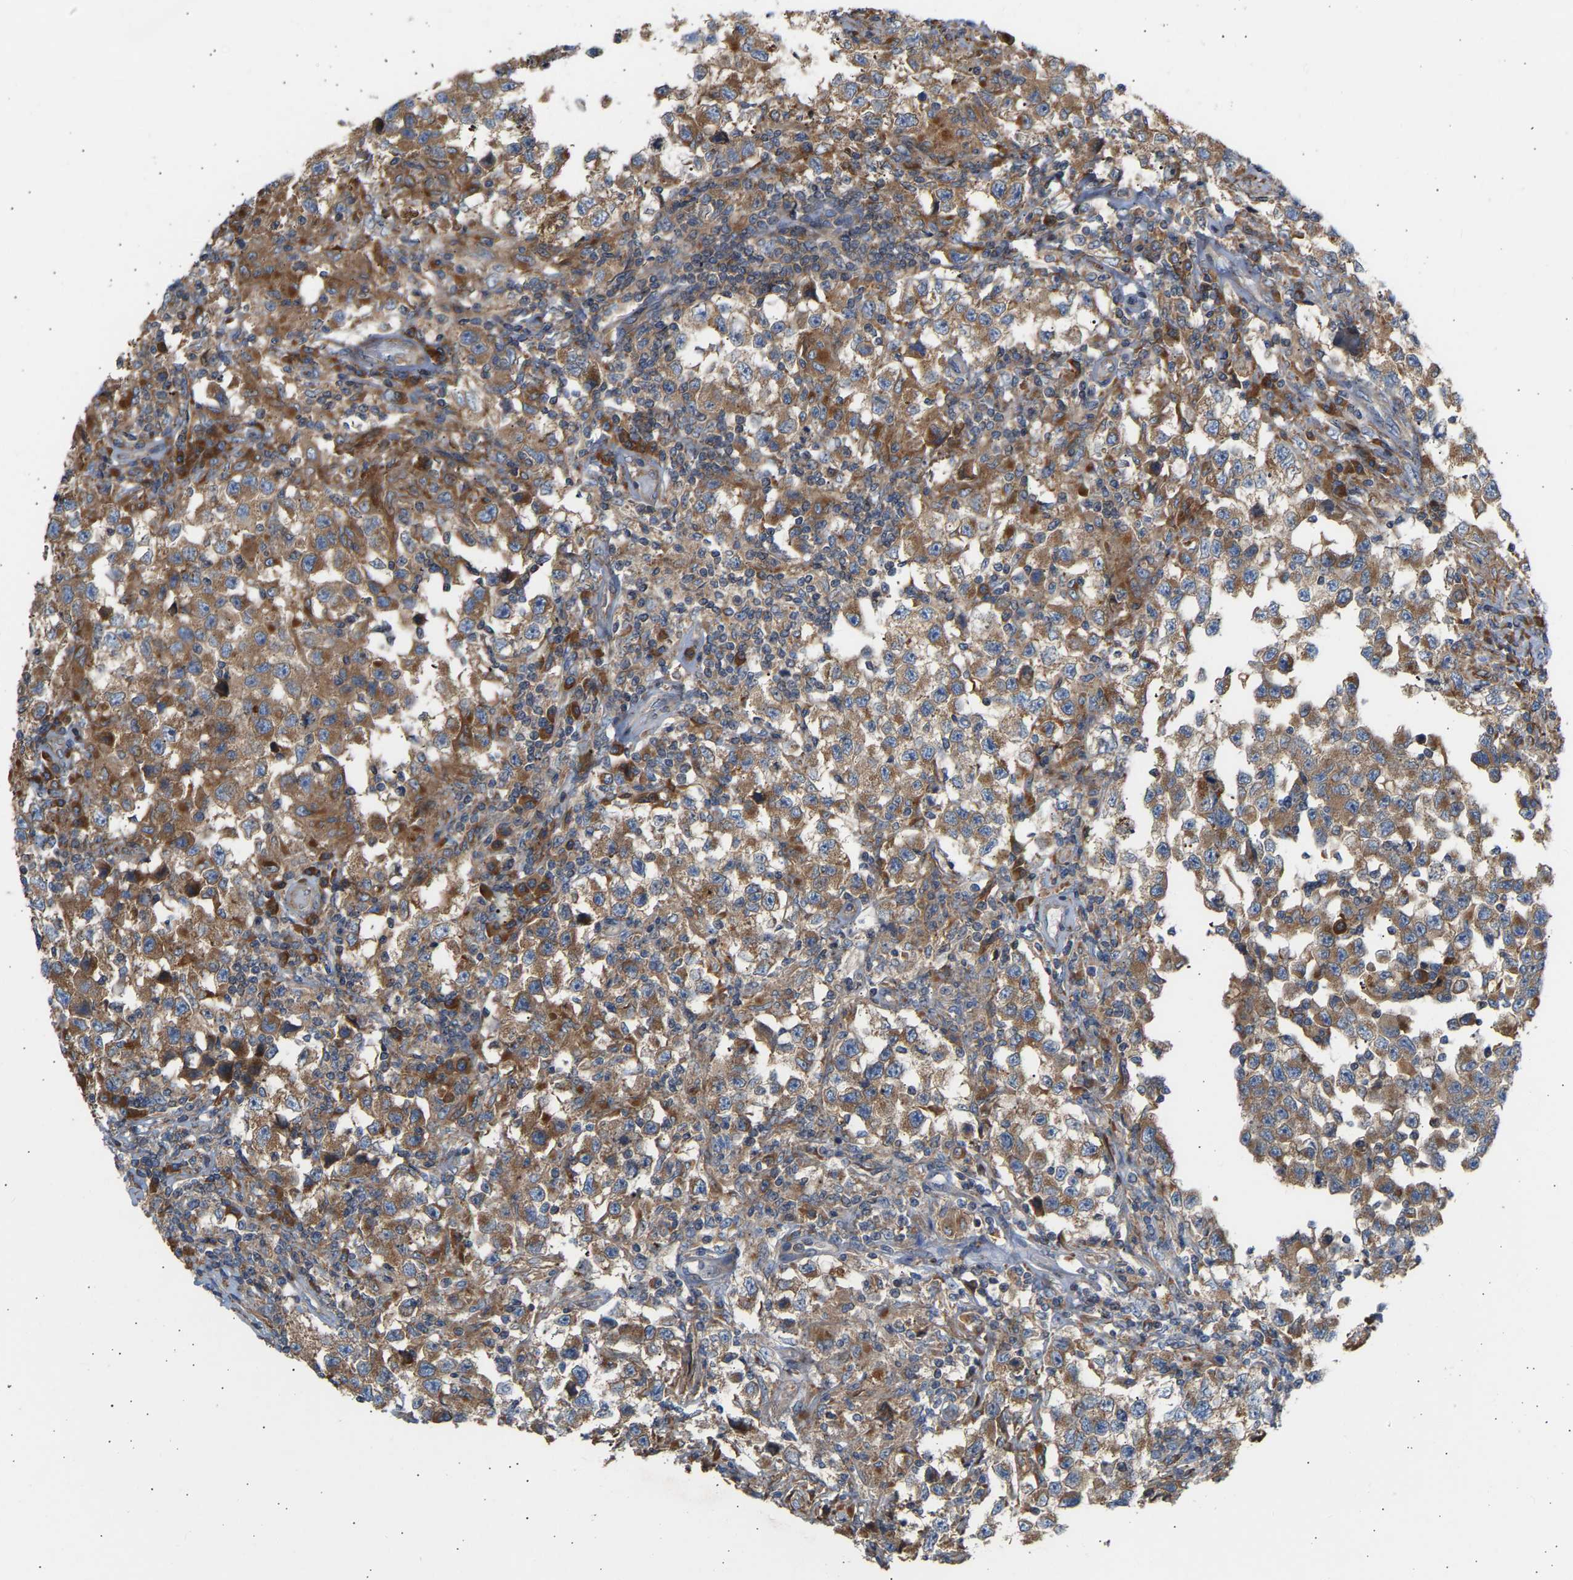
{"staining": {"intensity": "moderate", "quantity": ">75%", "location": "cytoplasmic/membranous"}, "tissue": "testis cancer", "cell_type": "Tumor cells", "image_type": "cancer", "snomed": [{"axis": "morphology", "description": "Carcinoma, Embryonal, NOS"}, {"axis": "topography", "description": "Testis"}], "caption": "This image displays immunohistochemistry staining of embryonal carcinoma (testis), with medium moderate cytoplasmic/membranous staining in approximately >75% of tumor cells.", "gene": "GCN1", "patient": {"sex": "male", "age": 21}}